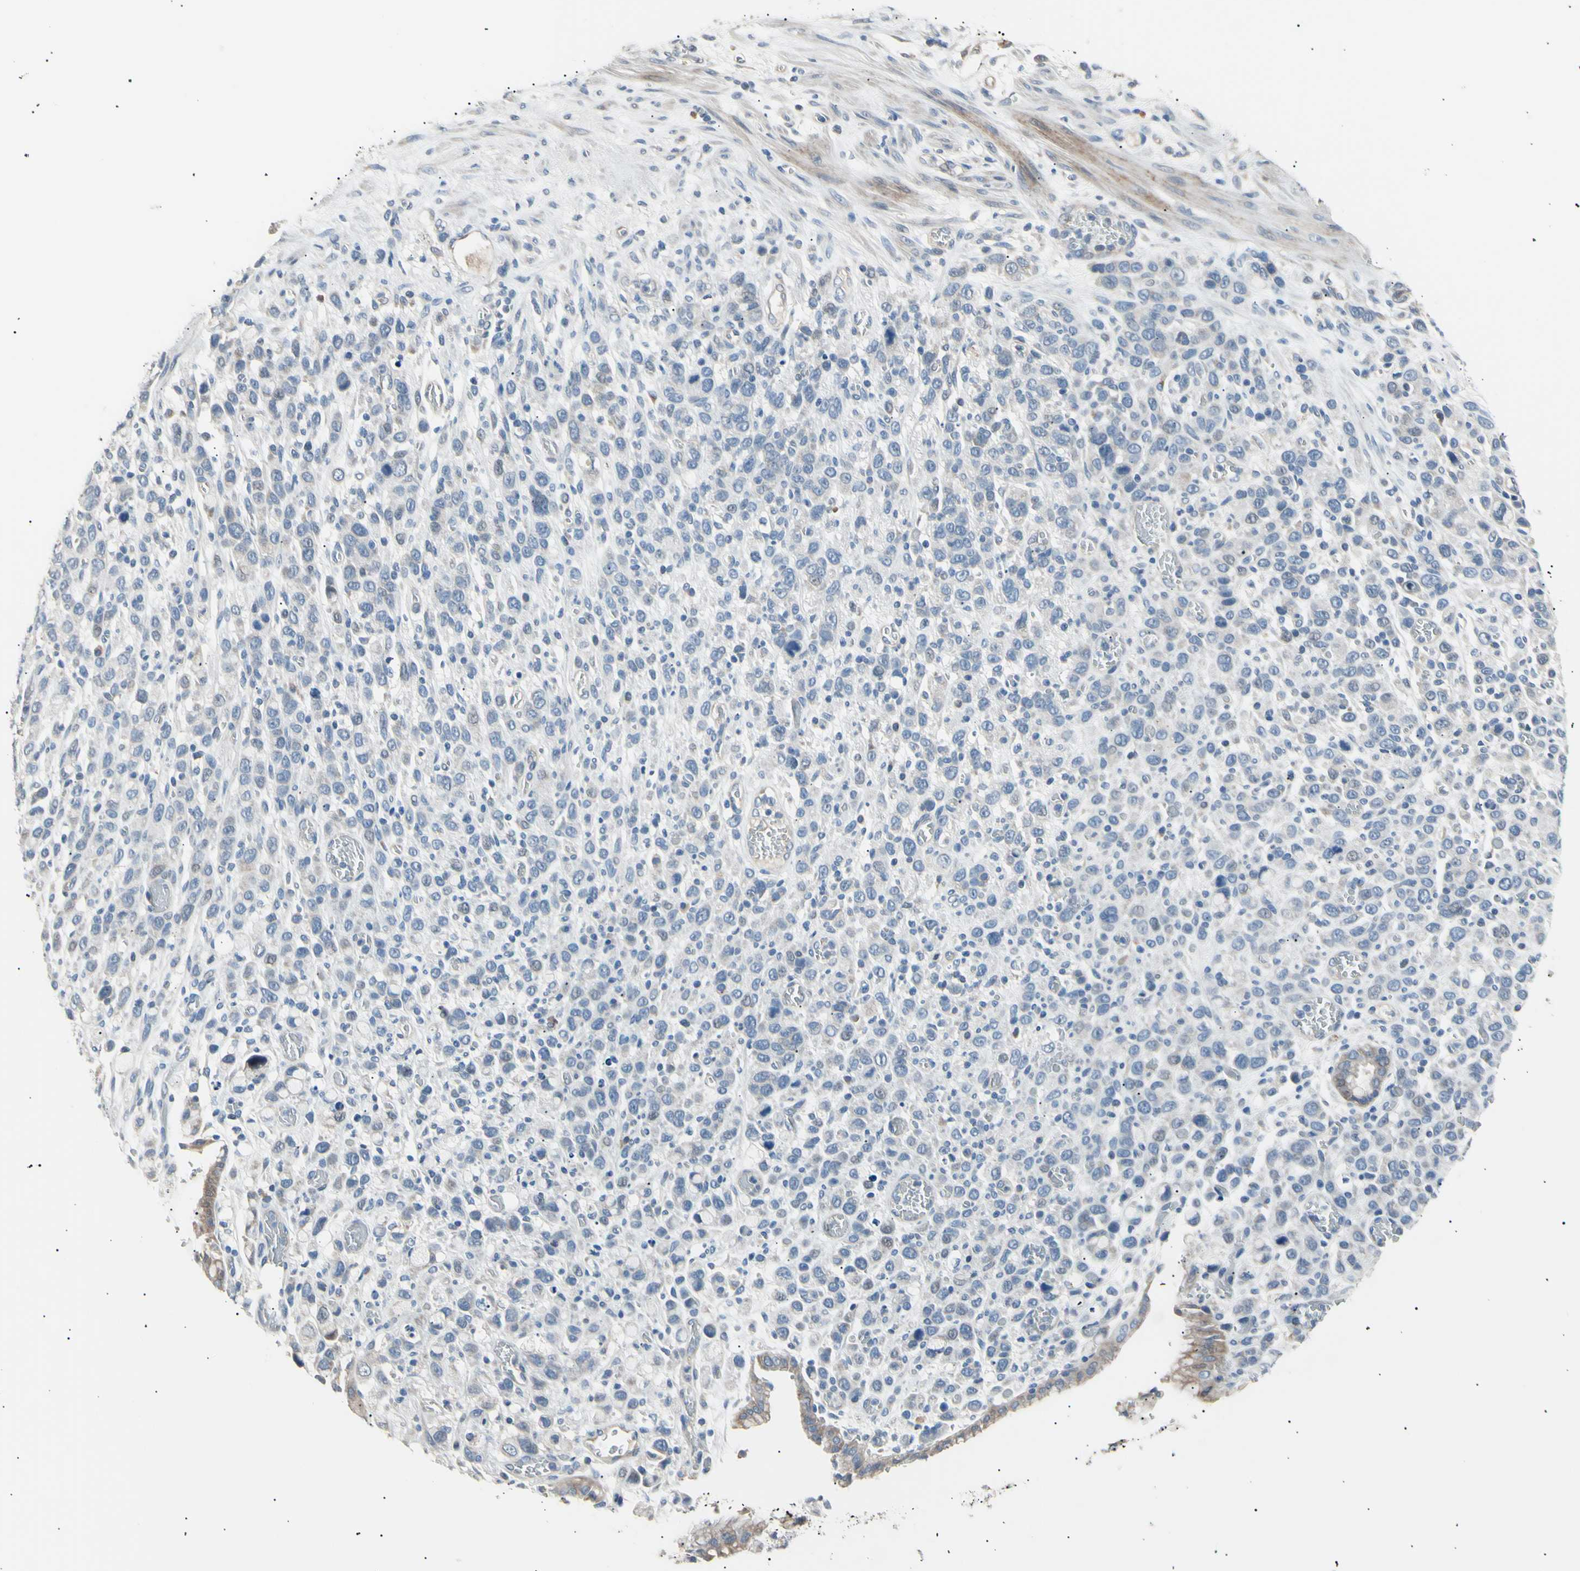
{"staining": {"intensity": "negative", "quantity": "none", "location": "none"}, "tissue": "stomach cancer", "cell_type": "Tumor cells", "image_type": "cancer", "snomed": [{"axis": "morphology", "description": "Normal tissue, NOS"}, {"axis": "morphology", "description": "Adenocarcinoma, NOS"}, {"axis": "morphology", "description": "Adenocarcinoma, High grade"}, {"axis": "topography", "description": "Stomach, upper"}, {"axis": "topography", "description": "Stomach"}], "caption": "Tumor cells are negative for brown protein staining in stomach cancer (adenocarcinoma).", "gene": "LDLR", "patient": {"sex": "female", "age": 65}}